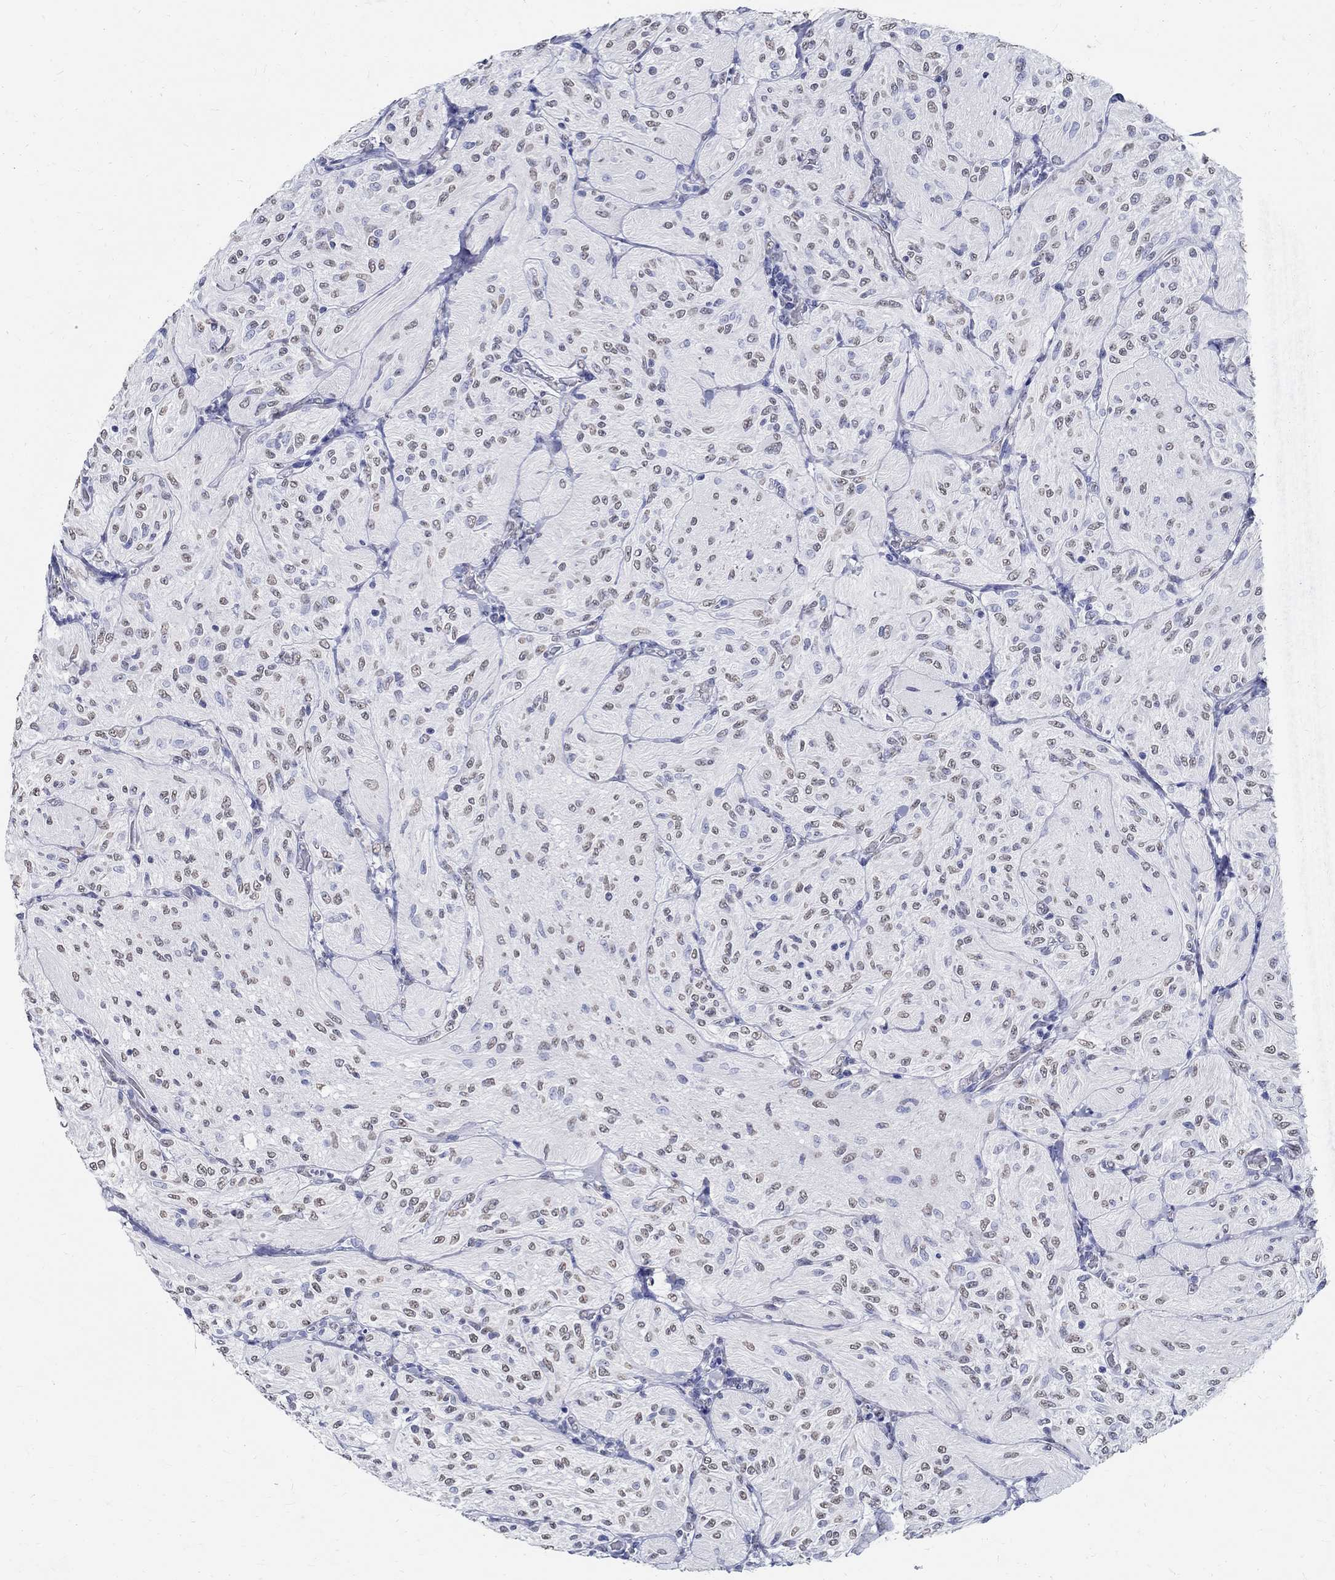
{"staining": {"intensity": "weak", "quantity": "25%-75%", "location": "nuclear"}, "tissue": "glioma", "cell_type": "Tumor cells", "image_type": "cancer", "snomed": [{"axis": "morphology", "description": "Glioma, malignant, Low grade"}, {"axis": "topography", "description": "Brain"}], "caption": "Protein analysis of malignant glioma (low-grade) tissue demonstrates weak nuclear positivity in approximately 25%-75% of tumor cells. The protein of interest is shown in brown color, while the nuclei are stained blue.", "gene": "TSPAN16", "patient": {"sex": "male", "age": 3}}